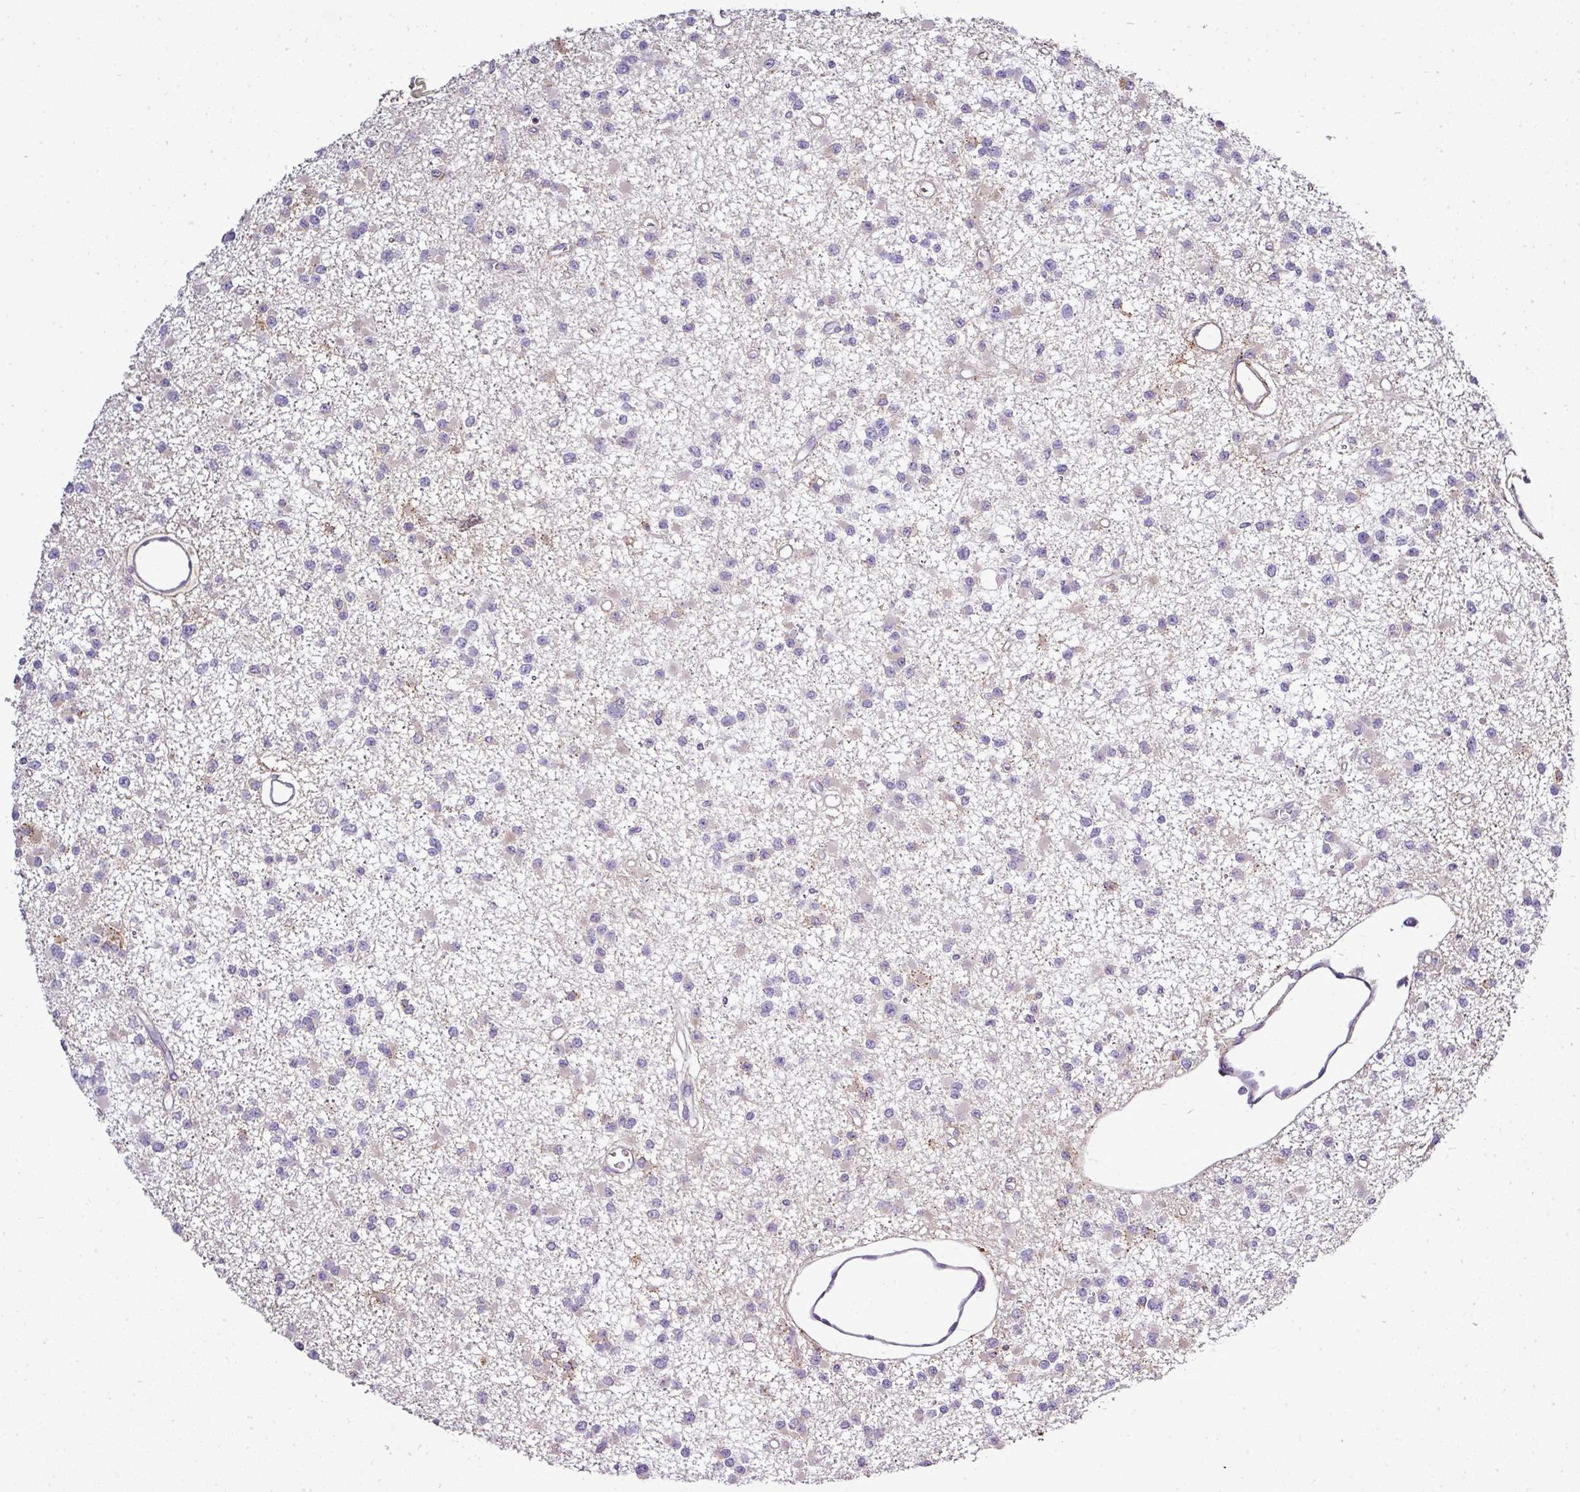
{"staining": {"intensity": "negative", "quantity": "none", "location": "none"}, "tissue": "glioma", "cell_type": "Tumor cells", "image_type": "cancer", "snomed": [{"axis": "morphology", "description": "Glioma, malignant, Low grade"}, {"axis": "topography", "description": "Brain"}], "caption": "DAB (3,3'-diaminobenzidine) immunohistochemical staining of human malignant glioma (low-grade) displays no significant positivity in tumor cells.", "gene": "CAB39L", "patient": {"sex": "female", "age": 22}}